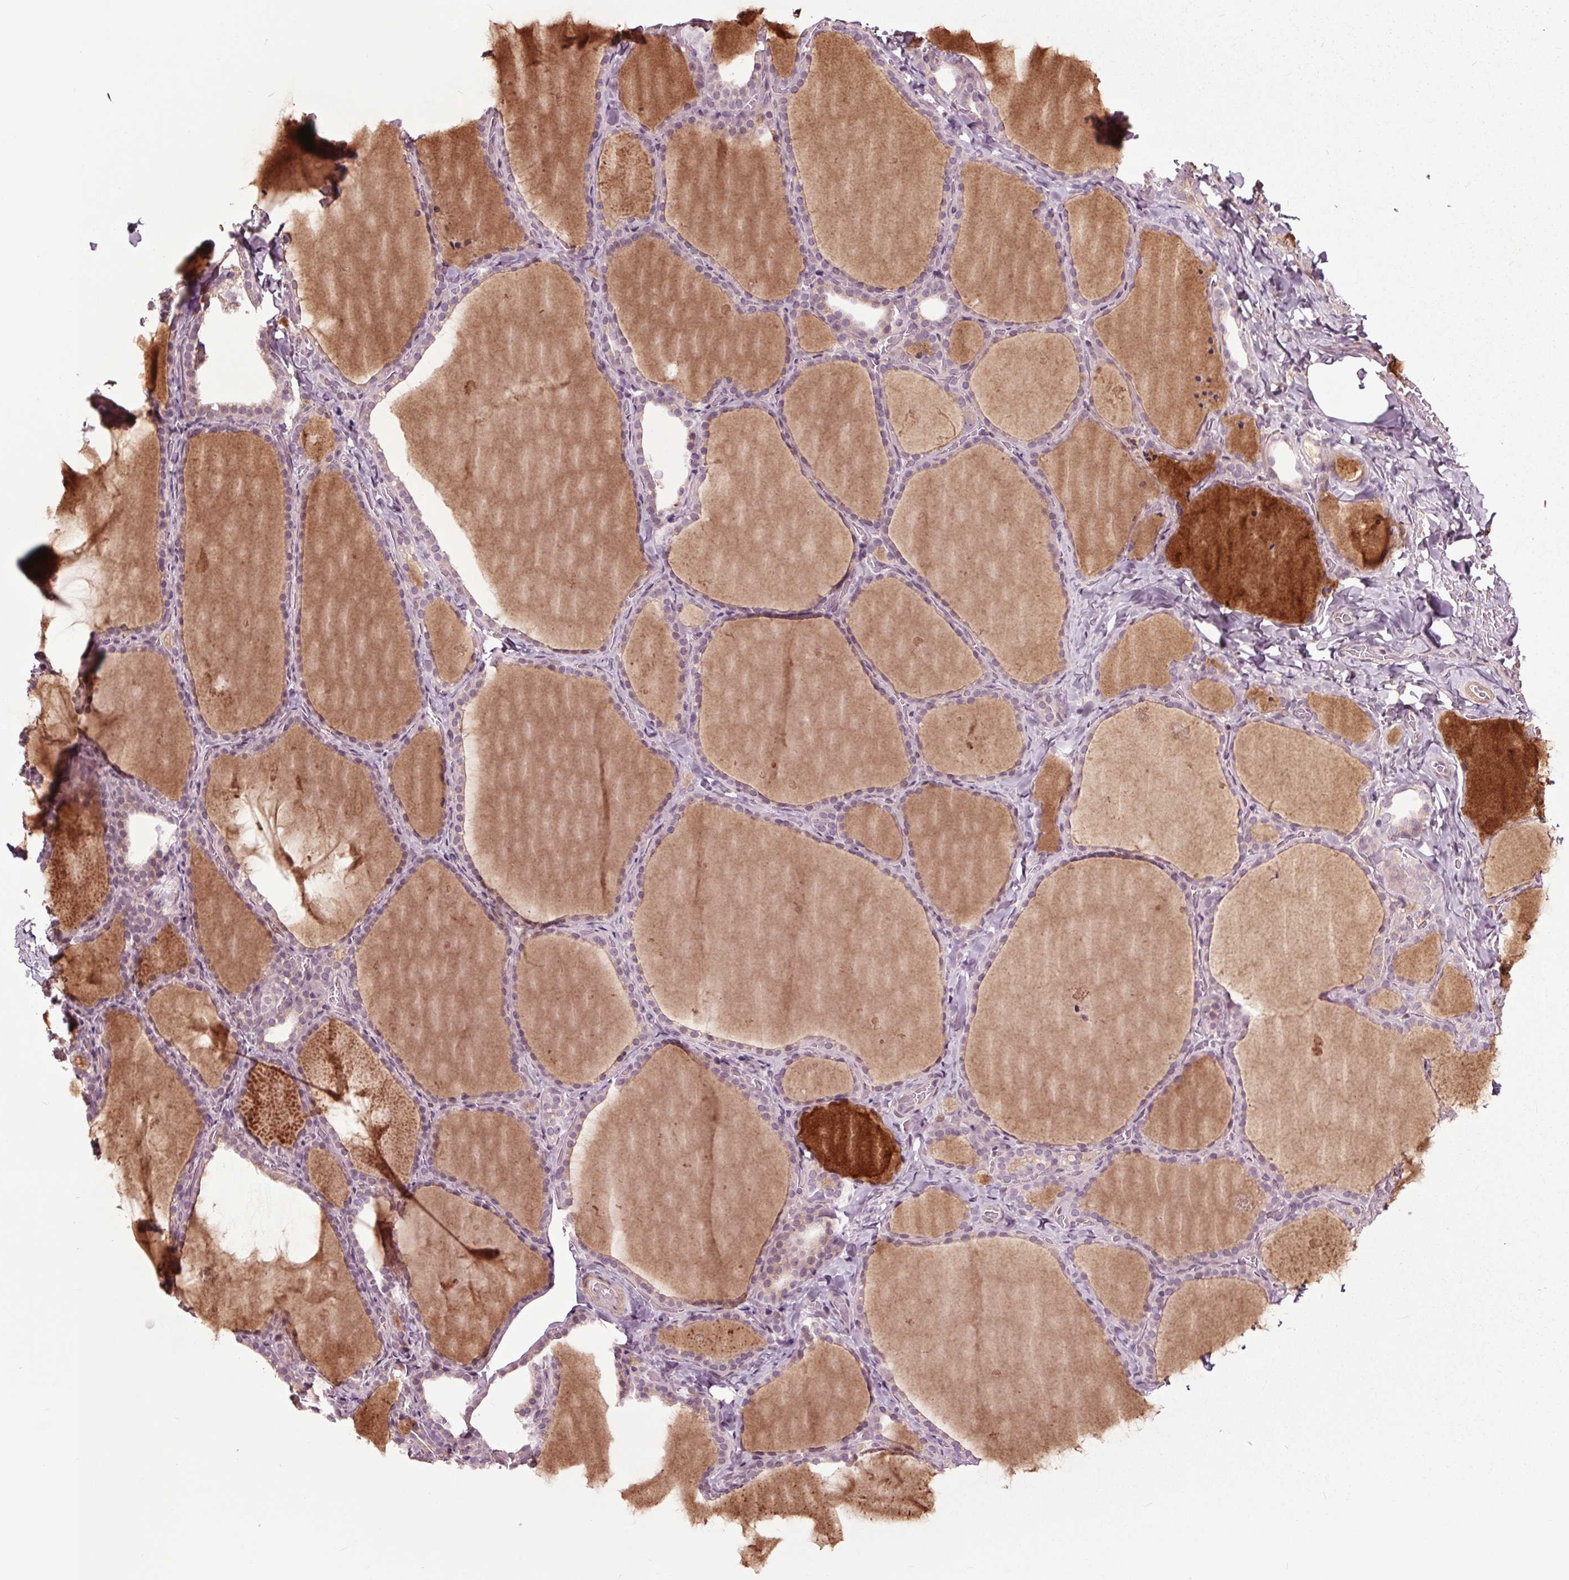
{"staining": {"intensity": "moderate", "quantity": "<25%", "location": "cytoplasmic/membranous"}, "tissue": "thyroid gland", "cell_type": "Glandular cells", "image_type": "normal", "snomed": [{"axis": "morphology", "description": "Normal tissue, NOS"}, {"axis": "topography", "description": "Thyroid gland"}], "caption": "IHC micrograph of benign thyroid gland: human thyroid gland stained using immunohistochemistry shows low levels of moderate protein expression localized specifically in the cytoplasmic/membranous of glandular cells, appearing as a cytoplasmic/membranous brown color.", "gene": "HAUS5", "patient": {"sex": "female", "age": 22}}